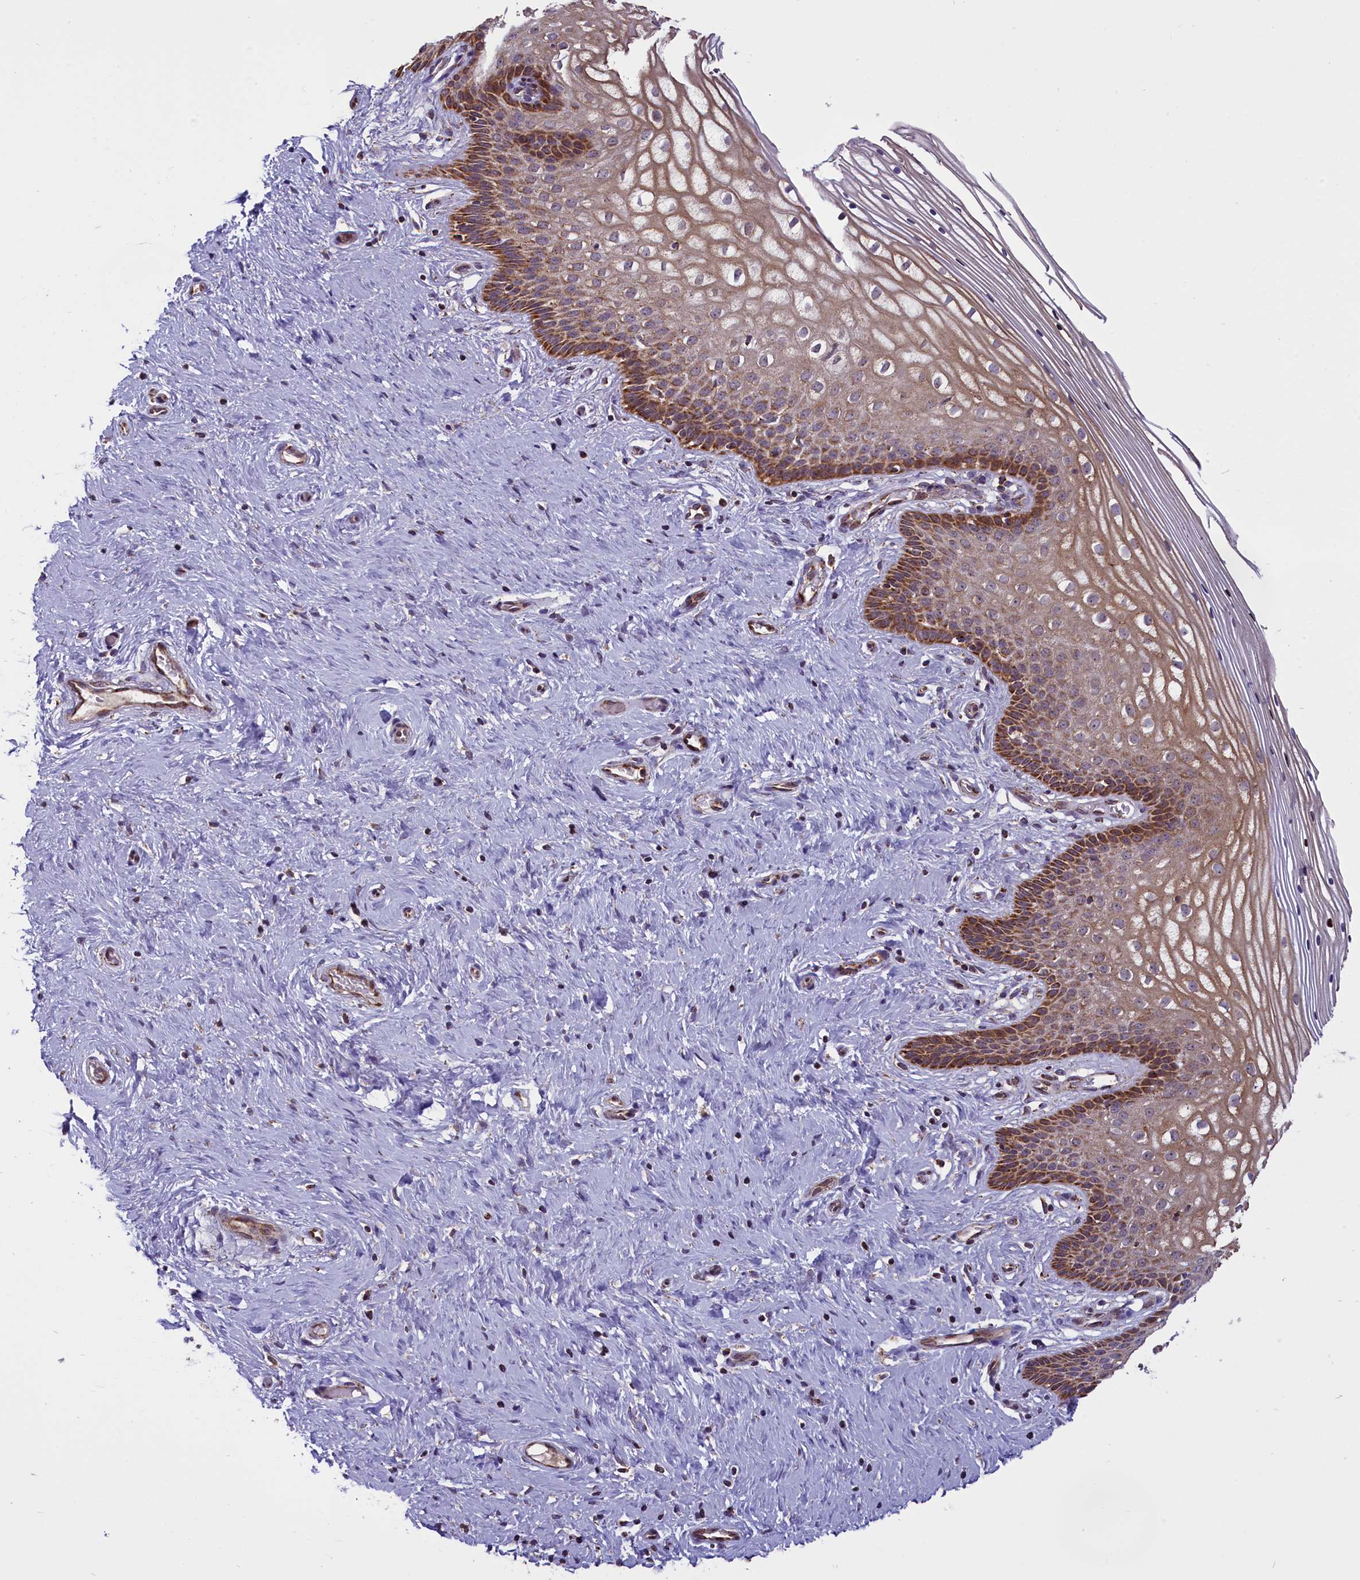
{"staining": {"intensity": "strong", "quantity": ">75%", "location": "cytoplasmic/membranous"}, "tissue": "cervix", "cell_type": "Glandular cells", "image_type": "normal", "snomed": [{"axis": "morphology", "description": "Normal tissue, NOS"}, {"axis": "topography", "description": "Cervix"}], "caption": "Protein expression by IHC reveals strong cytoplasmic/membranous positivity in about >75% of glandular cells in unremarkable cervix. (DAB (3,3'-diaminobenzidine) IHC, brown staining for protein, blue staining for nuclei).", "gene": "GLRX5", "patient": {"sex": "female", "age": 33}}